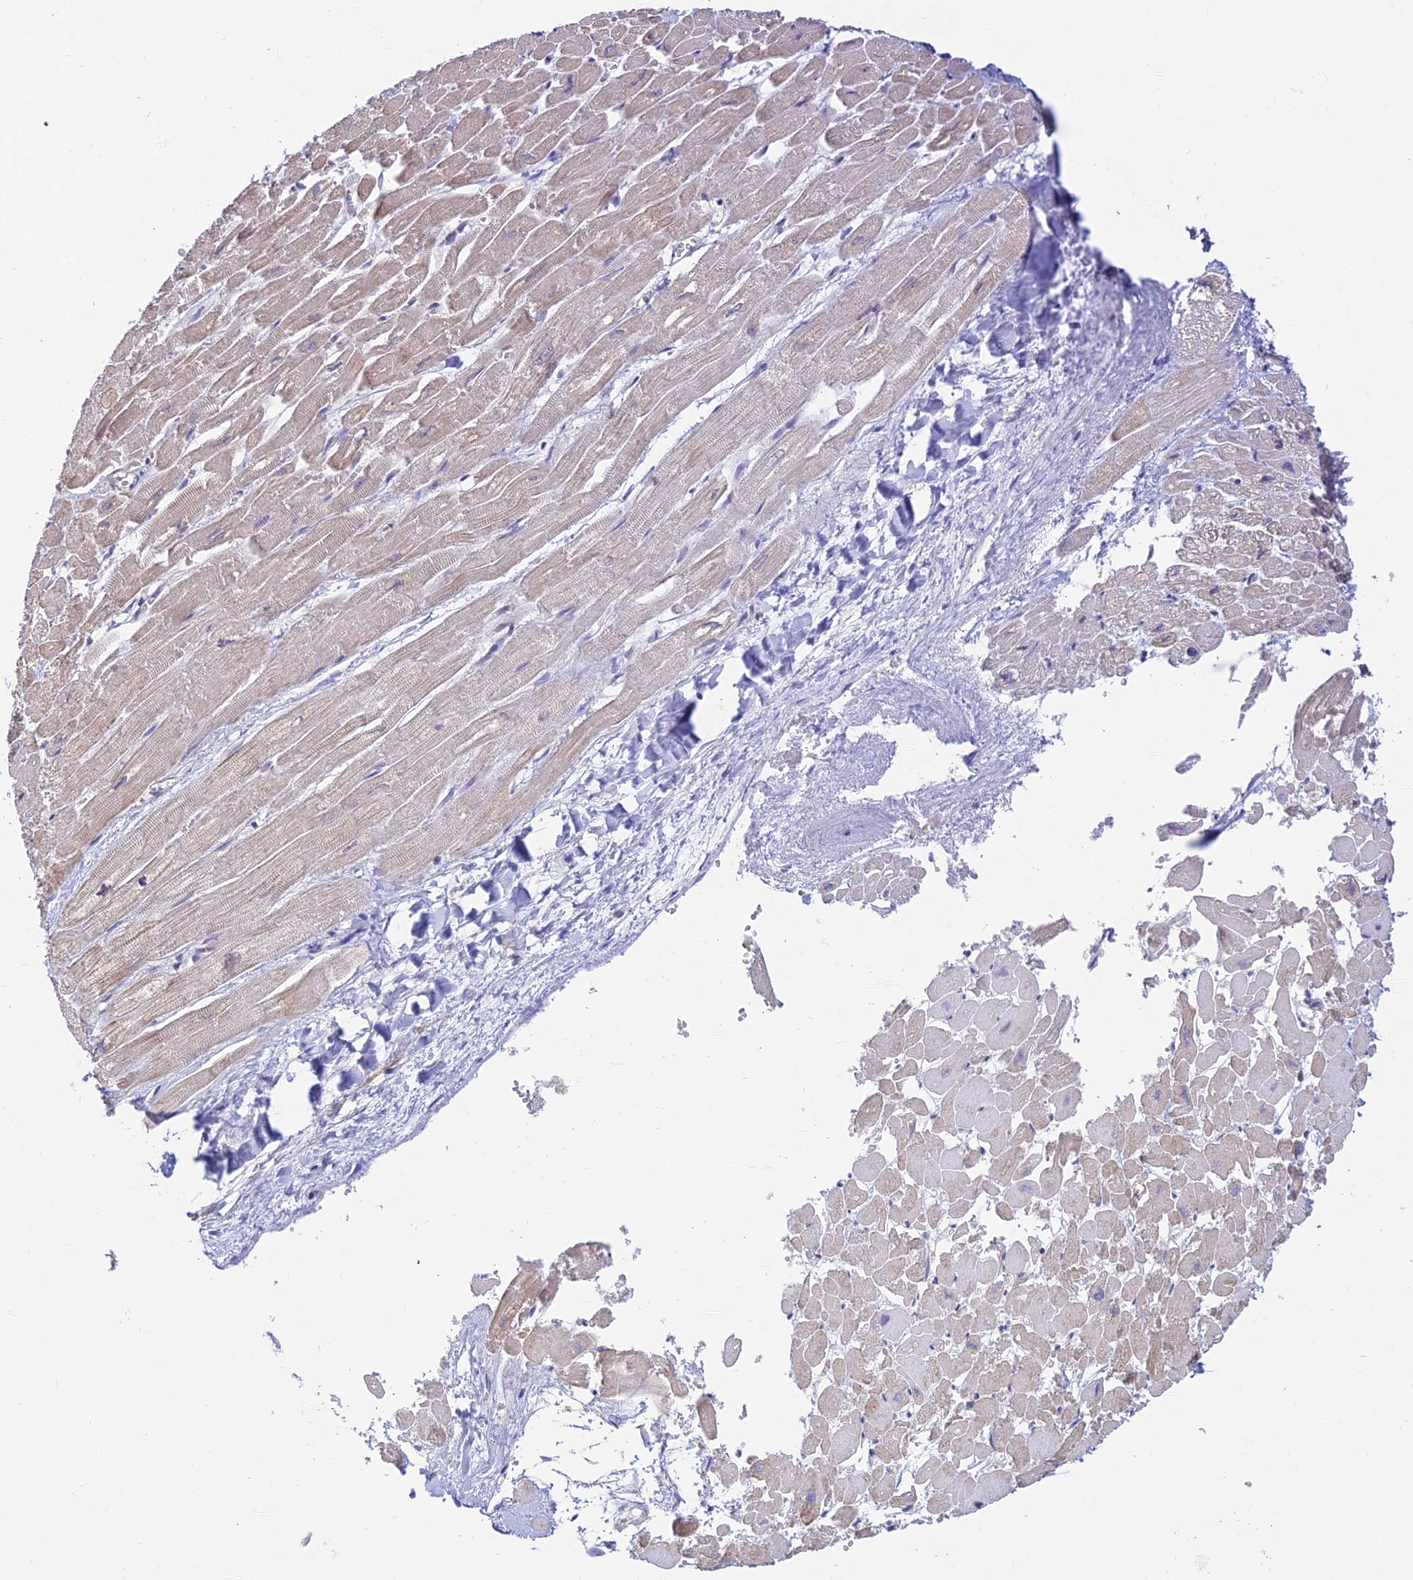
{"staining": {"intensity": "moderate", "quantity": "25%-75%", "location": "cytoplasmic/membranous"}, "tissue": "heart muscle", "cell_type": "Cardiomyocytes", "image_type": "normal", "snomed": [{"axis": "morphology", "description": "Normal tissue, NOS"}, {"axis": "topography", "description": "Heart"}], "caption": "Immunohistochemistry of normal heart muscle exhibits medium levels of moderate cytoplasmic/membranous expression in about 25%-75% of cardiomyocytes.", "gene": "POLR1G", "patient": {"sex": "male", "age": 54}}